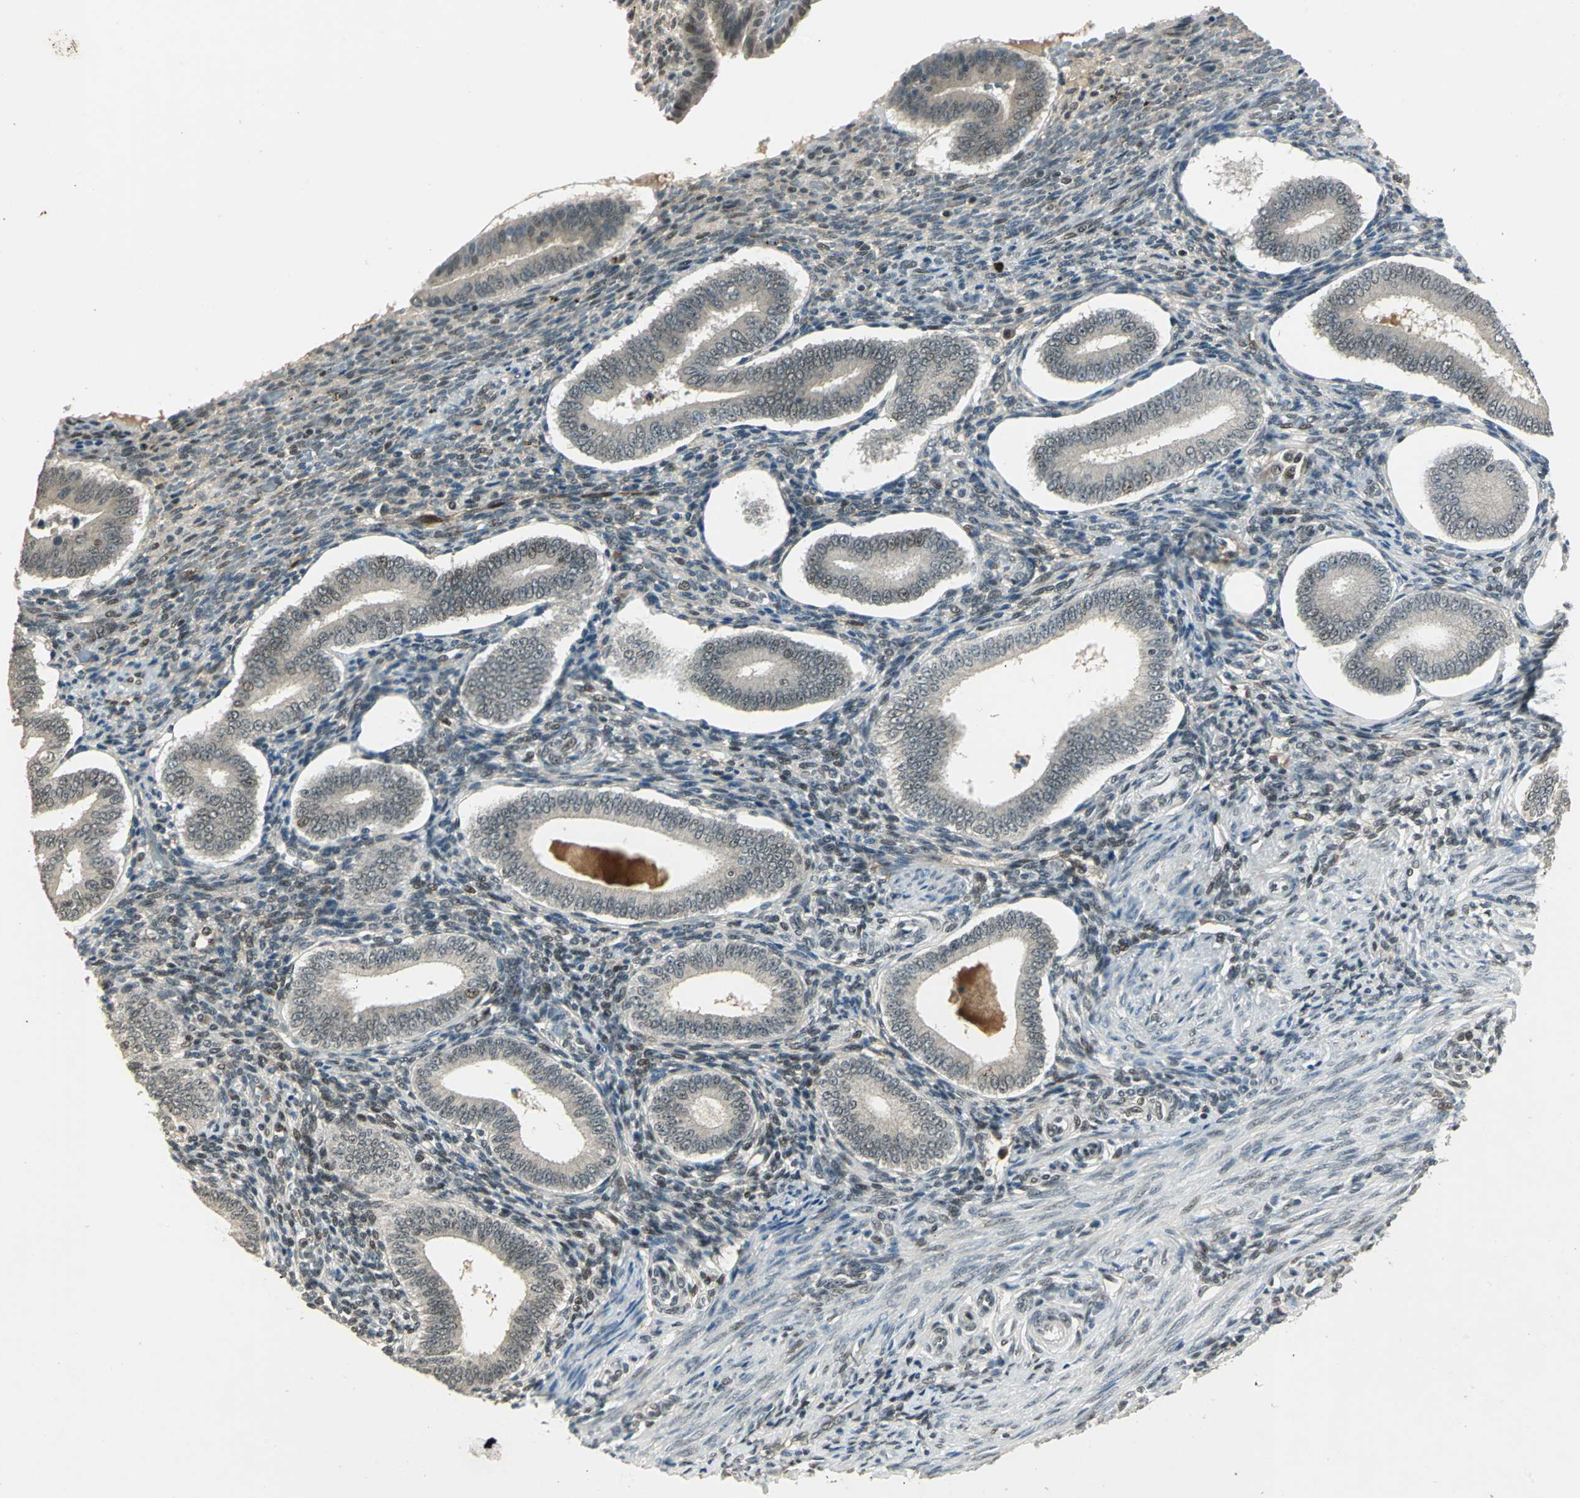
{"staining": {"intensity": "weak", "quantity": "<25%", "location": "nuclear"}, "tissue": "endometrium", "cell_type": "Cells in endometrial stroma", "image_type": "normal", "snomed": [{"axis": "morphology", "description": "Normal tissue, NOS"}, {"axis": "topography", "description": "Endometrium"}], "caption": "Image shows no protein positivity in cells in endometrial stroma of benign endometrium. Nuclei are stained in blue.", "gene": "RAD17", "patient": {"sex": "female", "age": 42}}